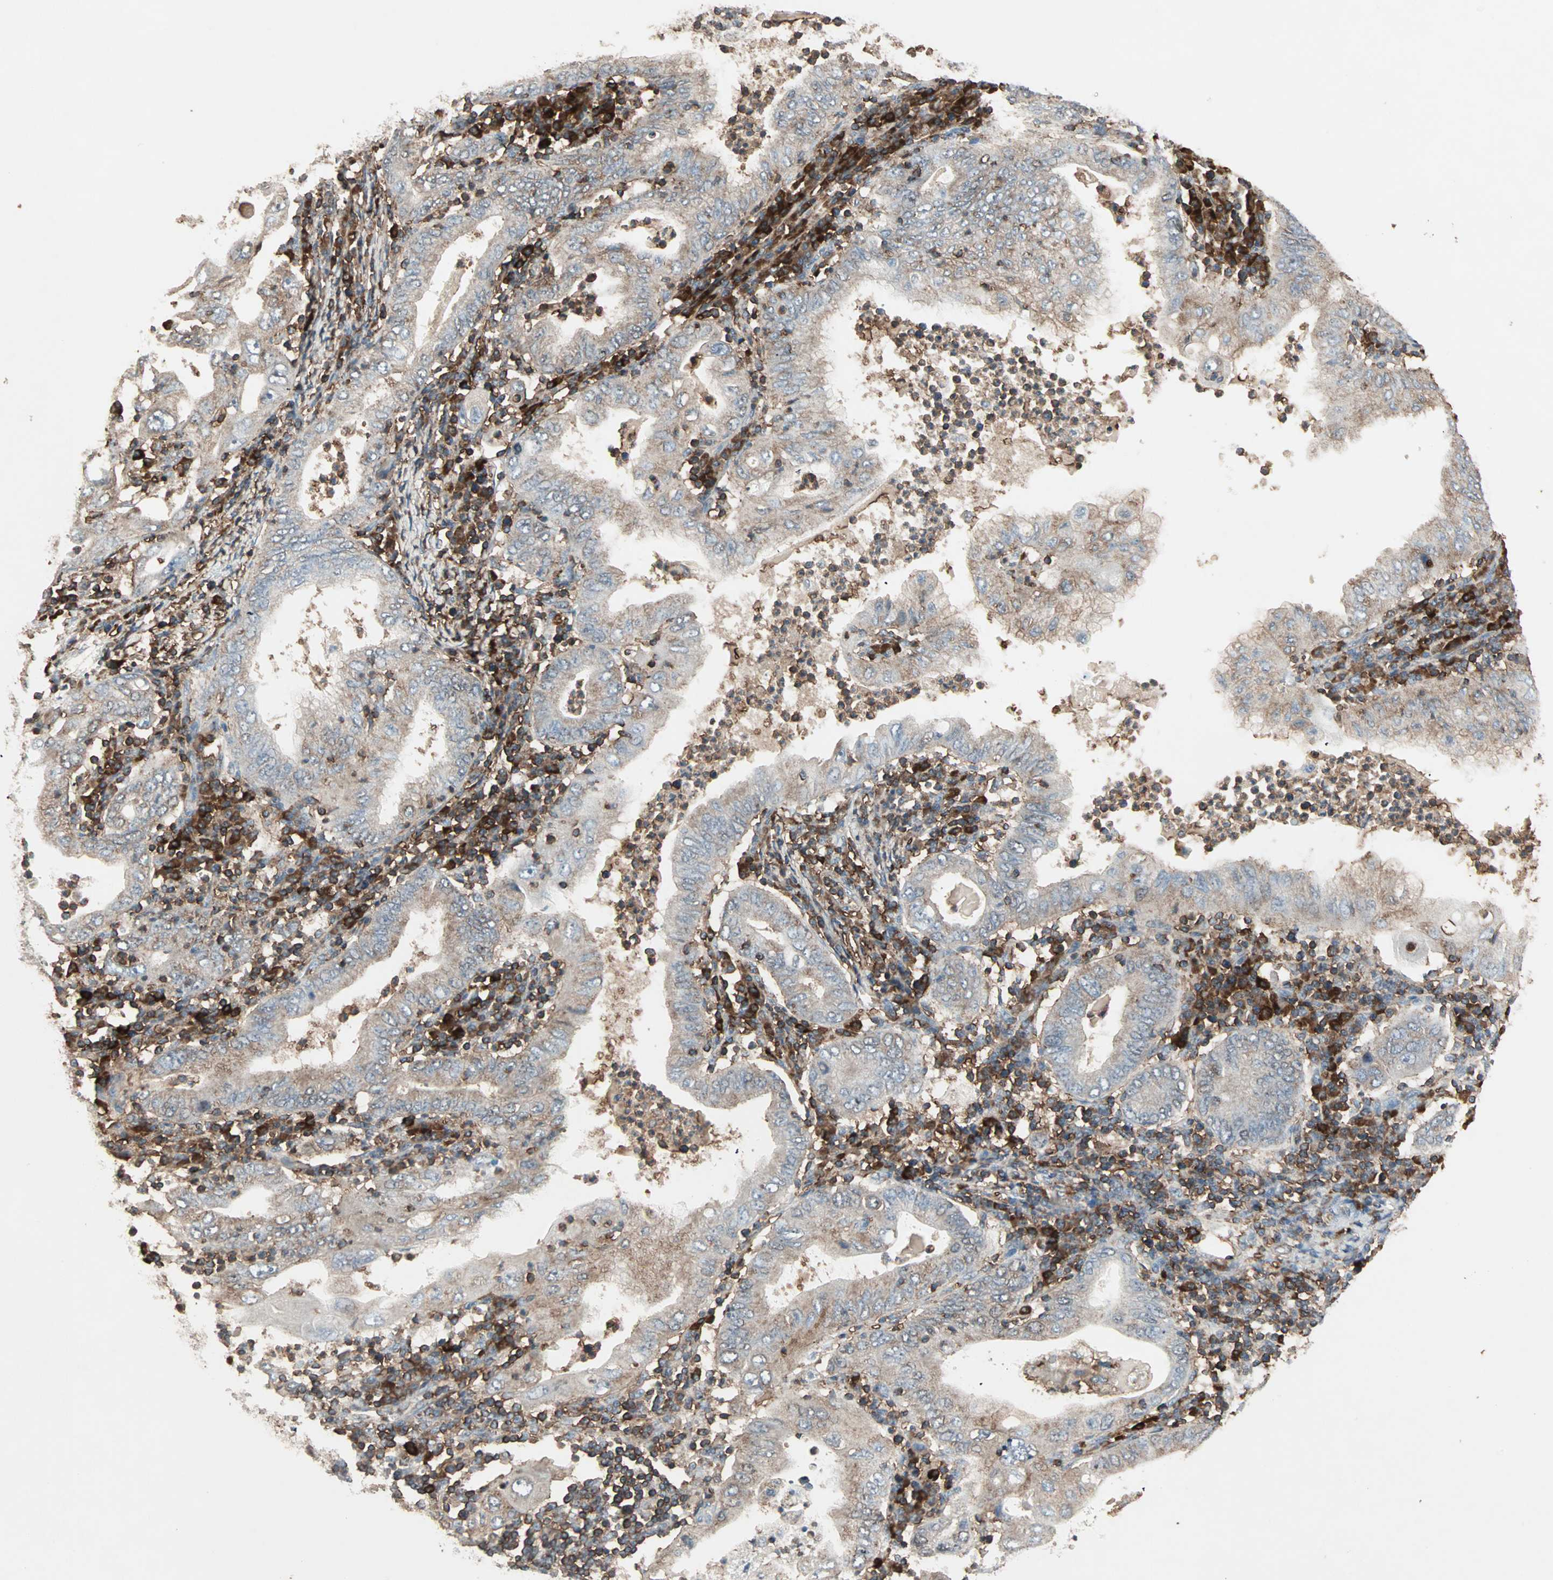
{"staining": {"intensity": "moderate", "quantity": "<25%", "location": "cytoplasmic/membranous"}, "tissue": "stomach cancer", "cell_type": "Tumor cells", "image_type": "cancer", "snomed": [{"axis": "morphology", "description": "Normal tissue, NOS"}, {"axis": "morphology", "description": "Adenocarcinoma, NOS"}, {"axis": "topography", "description": "Esophagus"}, {"axis": "topography", "description": "Stomach, upper"}, {"axis": "topography", "description": "Peripheral nerve tissue"}], "caption": "A low amount of moderate cytoplasmic/membranous staining is present in approximately <25% of tumor cells in adenocarcinoma (stomach) tissue.", "gene": "MMP3", "patient": {"sex": "male", "age": 62}}